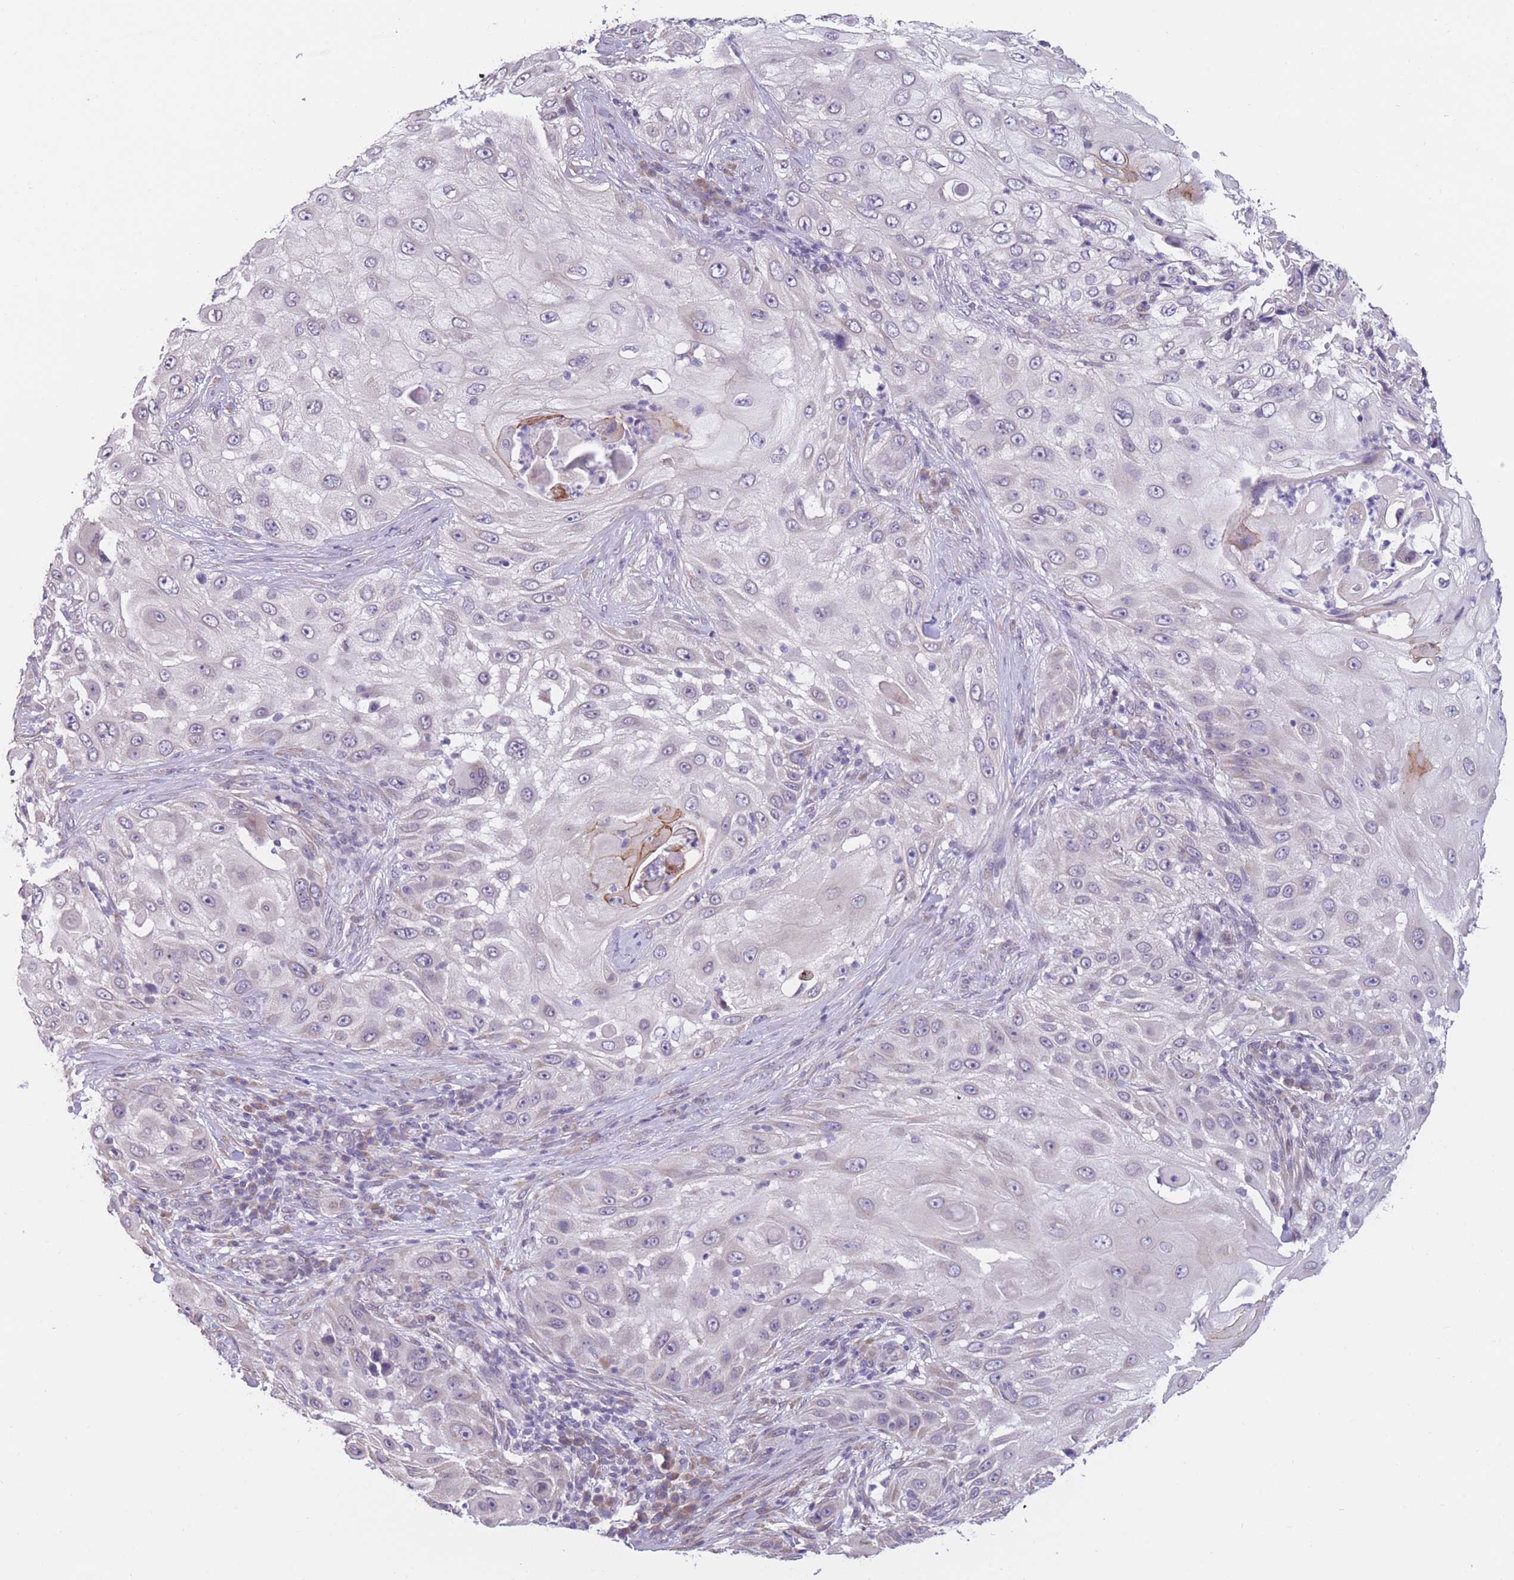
{"staining": {"intensity": "negative", "quantity": "none", "location": "none"}, "tissue": "skin cancer", "cell_type": "Tumor cells", "image_type": "cancer", "snomed": [{"axis": "morphology", "description": "Squamous cell carcinoma, NOS"}, {"axis": "topography", "description": "Skin"}], "caption": "High magnification brightfield microscopy of skin cancer (squamous cell carcinoma) stained with DAB (3,3'-diaminobenzidine) (brown) and counterstained with hematoxylin (blue): tumor cells show no significant expression.", "gene": "COL27A1", "patient": {"sex": "female", "age": 44}}